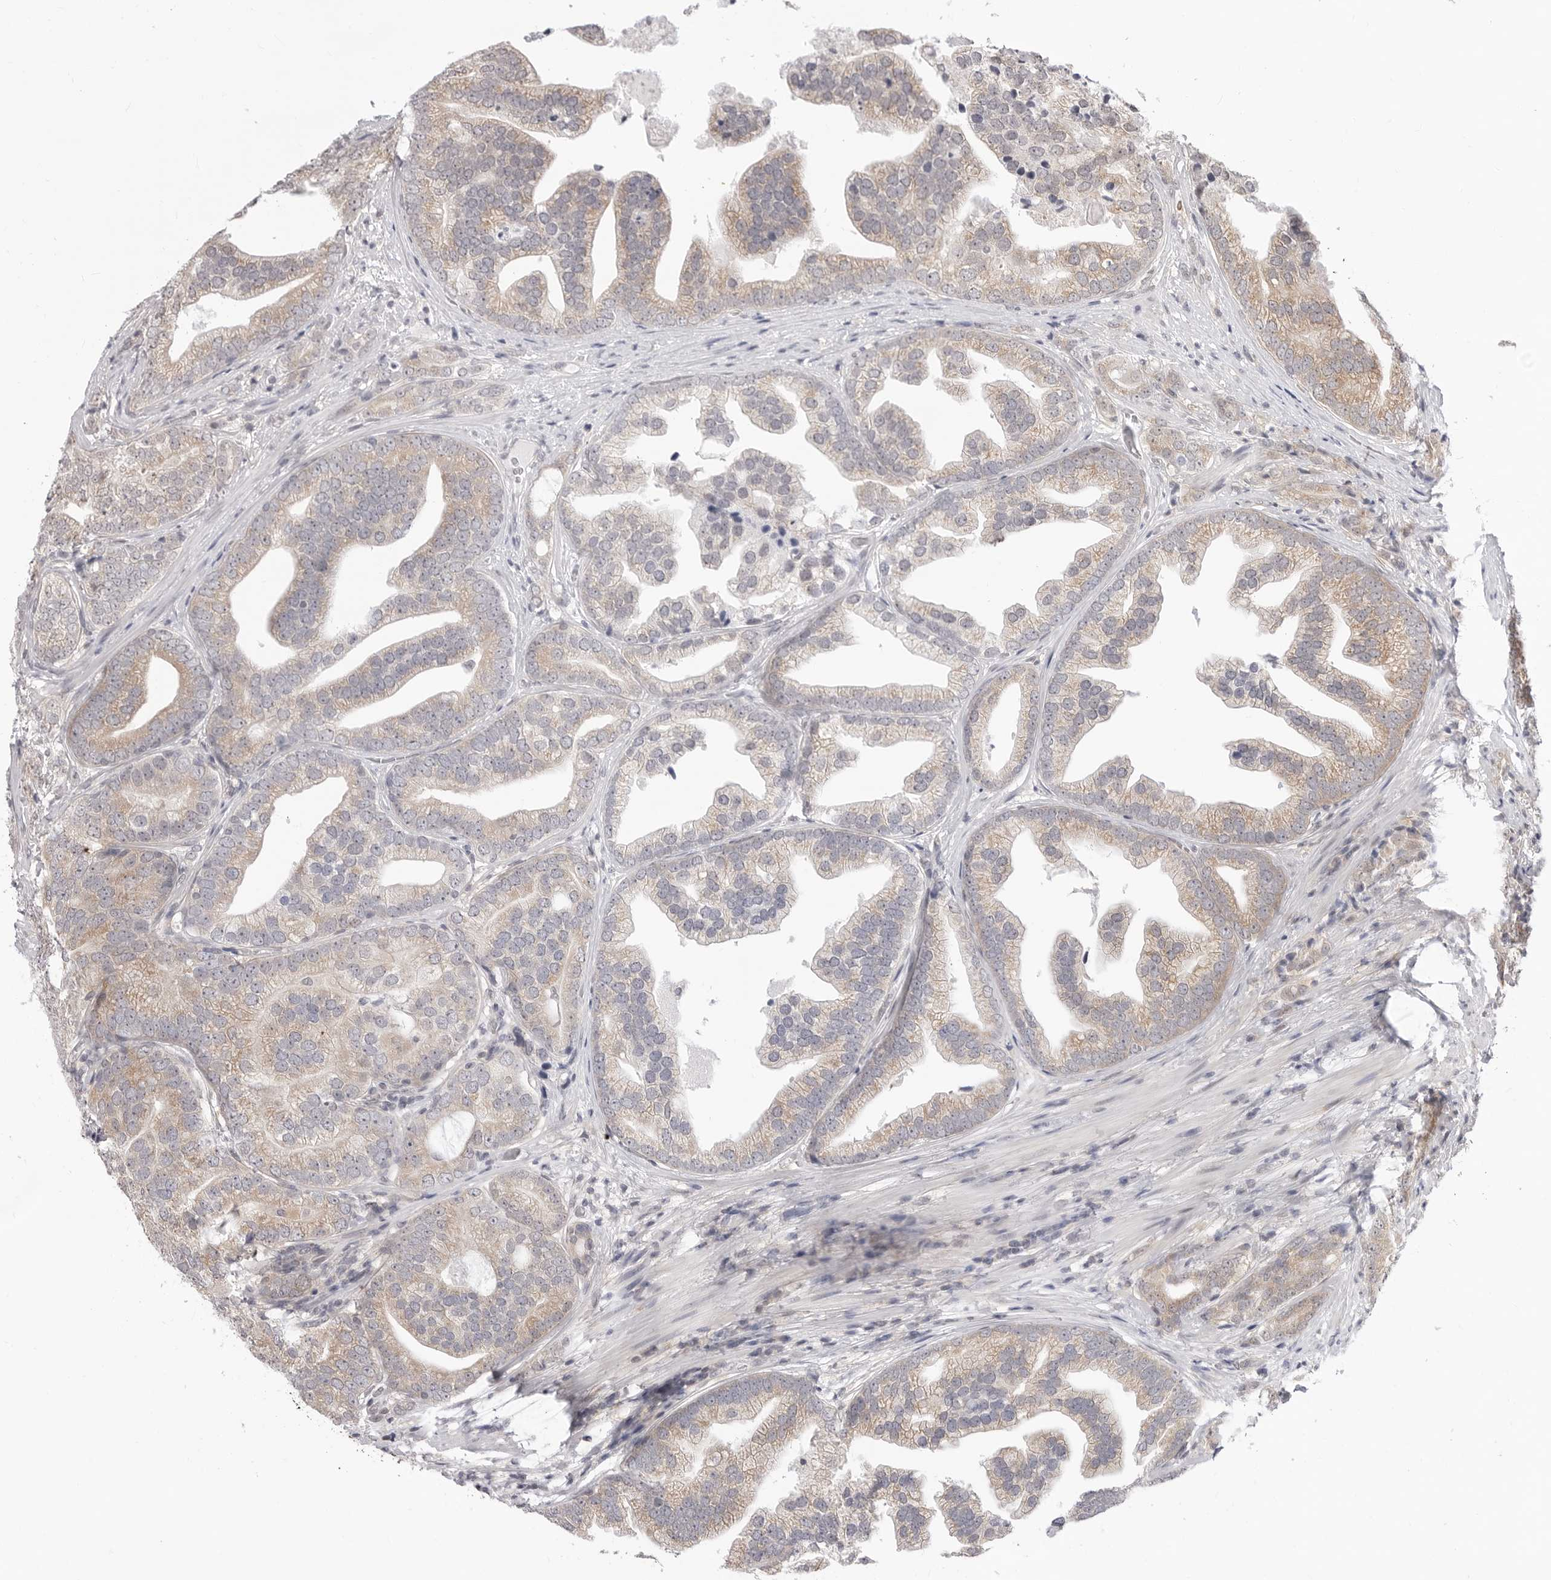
{"staining": {"intensity": "weak", "quantity": ">75%", "location": "cytoplasmic/membranous"}, "tissue": "prostate cancer", "cell_type": "Tumor cells", "image_type": "cancer", "snomed": [{"axis": "morphology", "description": "Adenocarcinoma, High grade"}, {"axis": "topography", "description": "Prostate"}], "caption": "The immunohistochemical stain shows weak cytoplasmic/membranous positivity in tumor cells of prostate cancer tissue.", "gene": "PPP2R5C", "patient": {"sex": "male", "age": 57}}